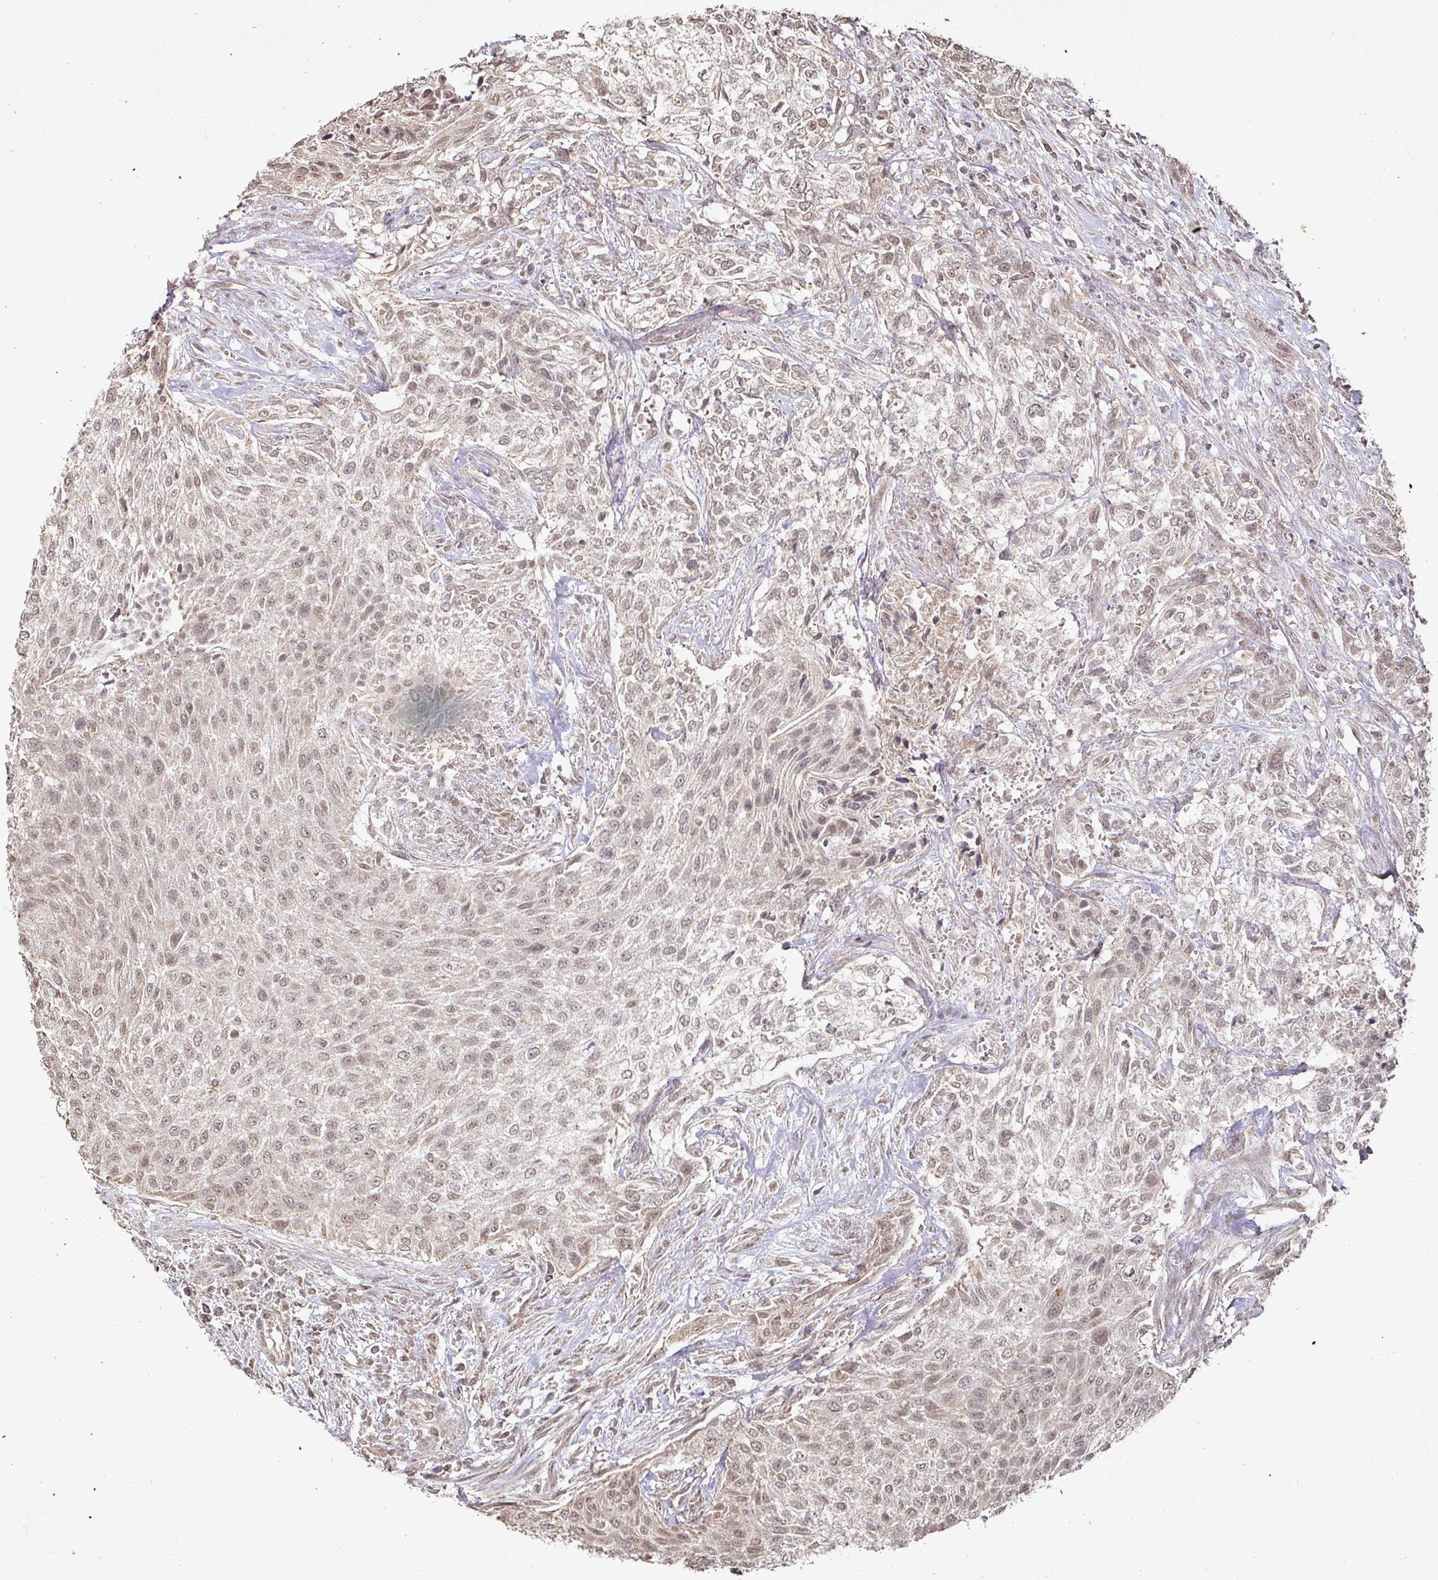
{"staining": {"intensity": "weak", "quantity": ">75%", "location": "nuclear"}, "tissue": "urothelial cancer", "cell_type": "Tumor cells", "image_type": "cancer", "snomed": [{"axis": "morphology", "description": "Normal tissue, NOS"}, {"axis": "morphology", "description": "Urothelial carcinoma, NOS"}, {"axis": "topography", "description": "Urinary bladder"}, {"axis": "topography", "description": "Peripheral nerve tissue"}], "caption": "Human urothelial cancer stained with a protein marker reveals weak staining in tumor cells.", "gene": "CAPN5", "patient": {"sex": "male", "age": 35}}